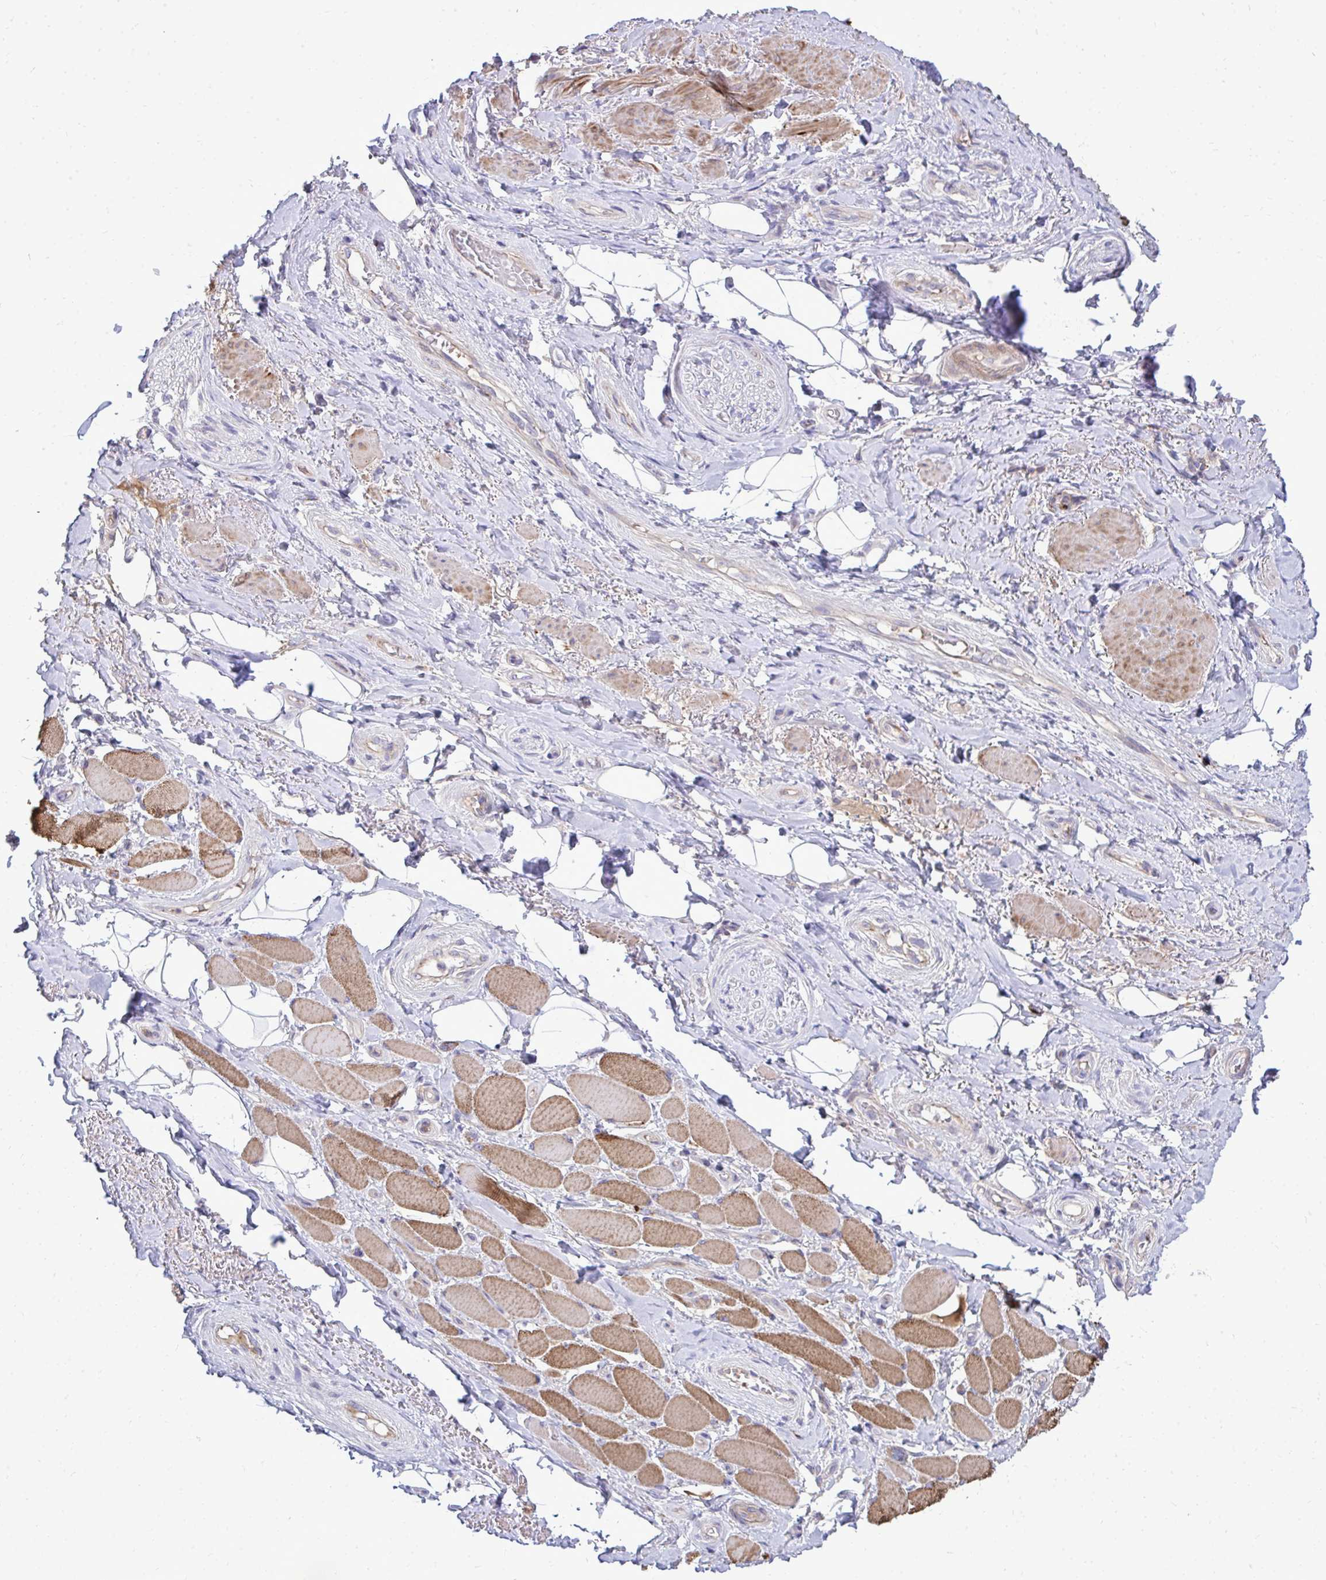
{"staining": {"intensity": "negative", "quantity": "none", "location": "none"}, "tissue": "adipose tissue", "cell_type": "Adipocytes", "image_type": "normal", "snomed": [{"axis": "morphology", "description": "Normal tissue, NOS"}, {"axis": "topography", "description": "Anal"}, {"axis": "topography", "description": "Peripheral nerve tissue"}], "caption": "This is an IHC image of benign adipose tissue. There is no expression in adipocytes.", "gene": "TP53I11", "patient": {"sex": "male", "age": 53}}